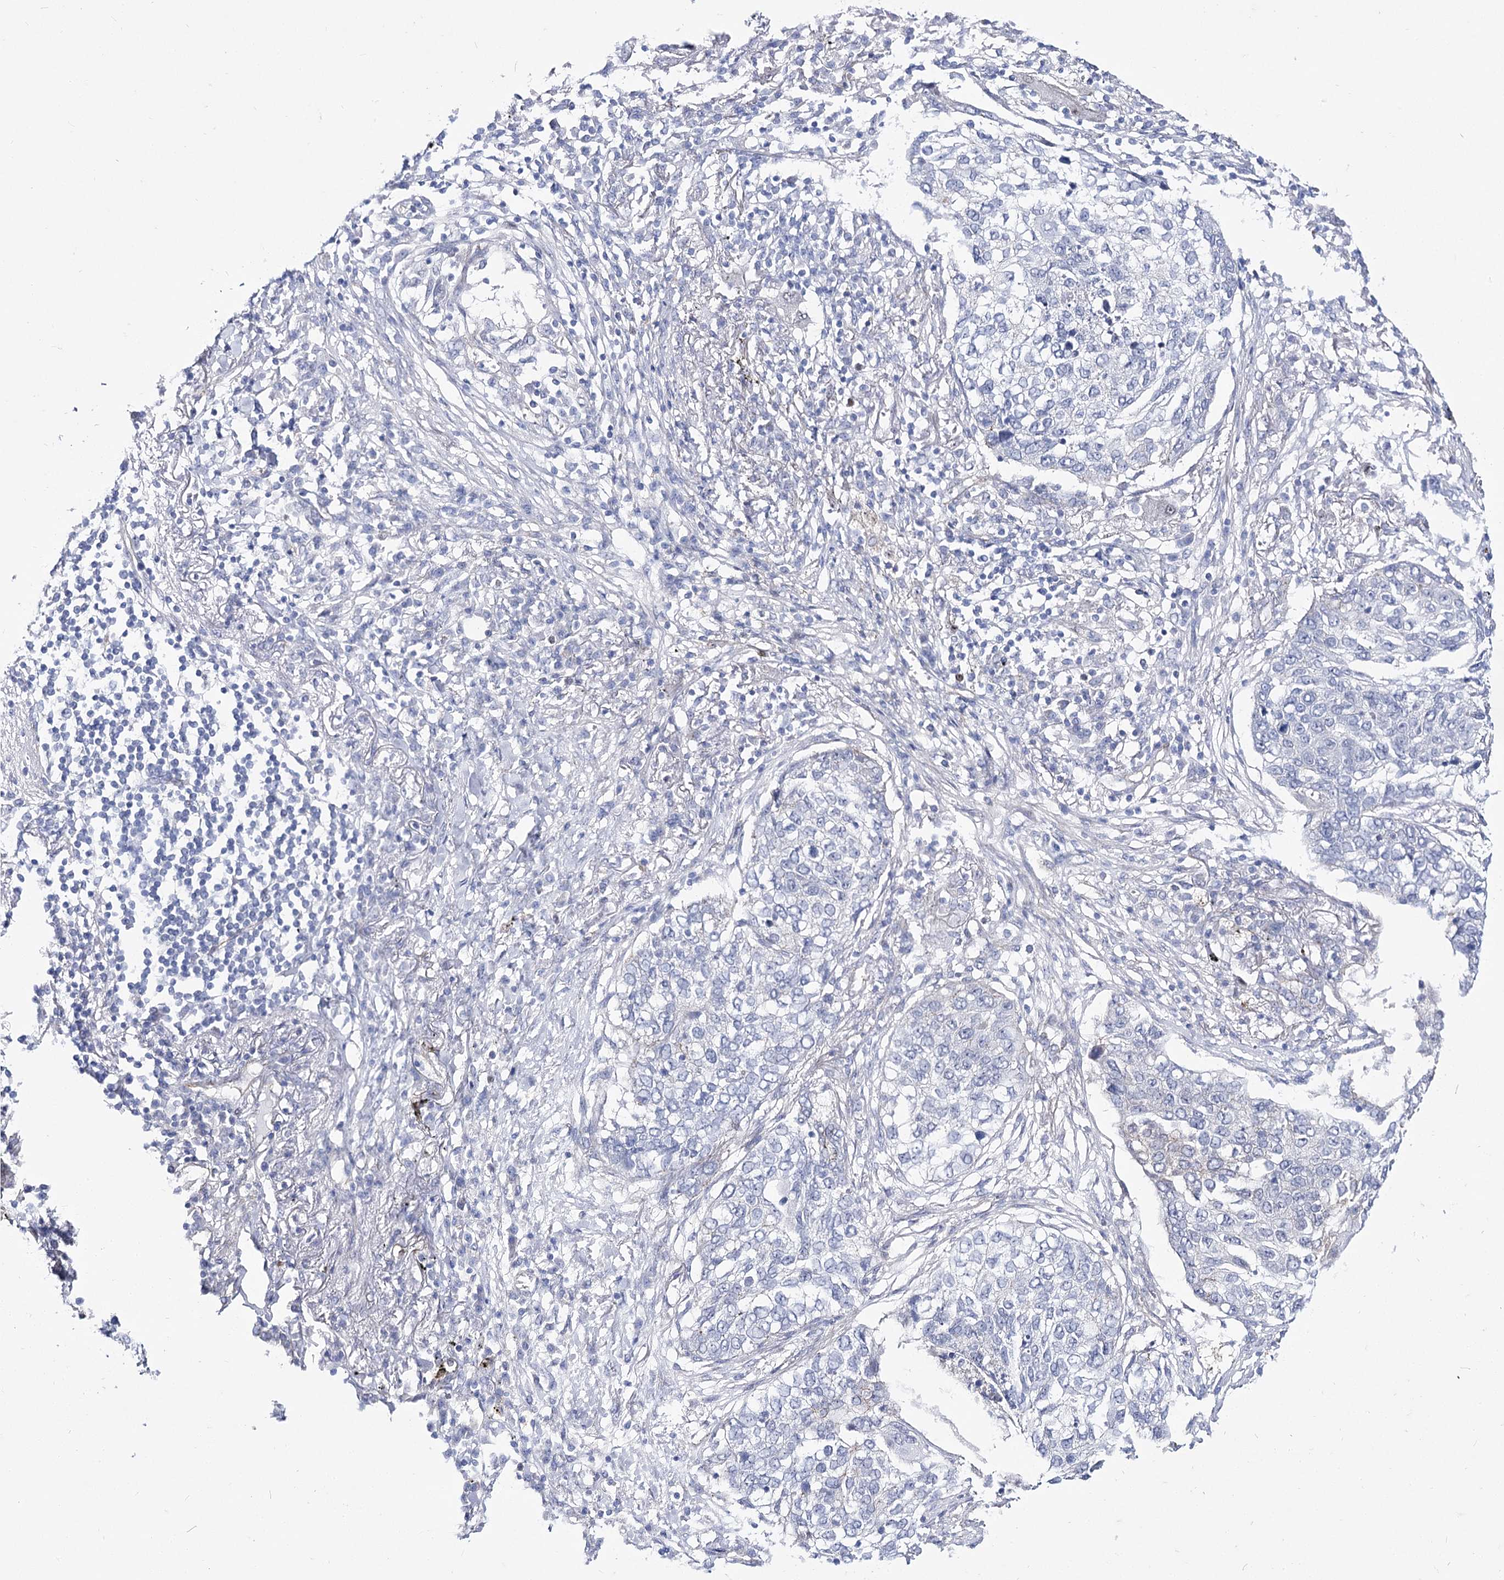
{"staining": {"intensity": "negative", "quantity": "none", "location": "none"}, "tissue": "lung cancer", "cell_type": "Tumor cells", "image_type": "cancer", "snomed": [{"axis": "morphology", "description": "Squamous cell carcinoma, NOS"}, {"axis": "topography", "description": "Lung"}], "caption": "DAB immunohistochemical staining of lung squamous cell carcinoma shows no significant expression in tumor cells.", "gene": "NRAP", "patient": {"sex": "female", "age": 63}}